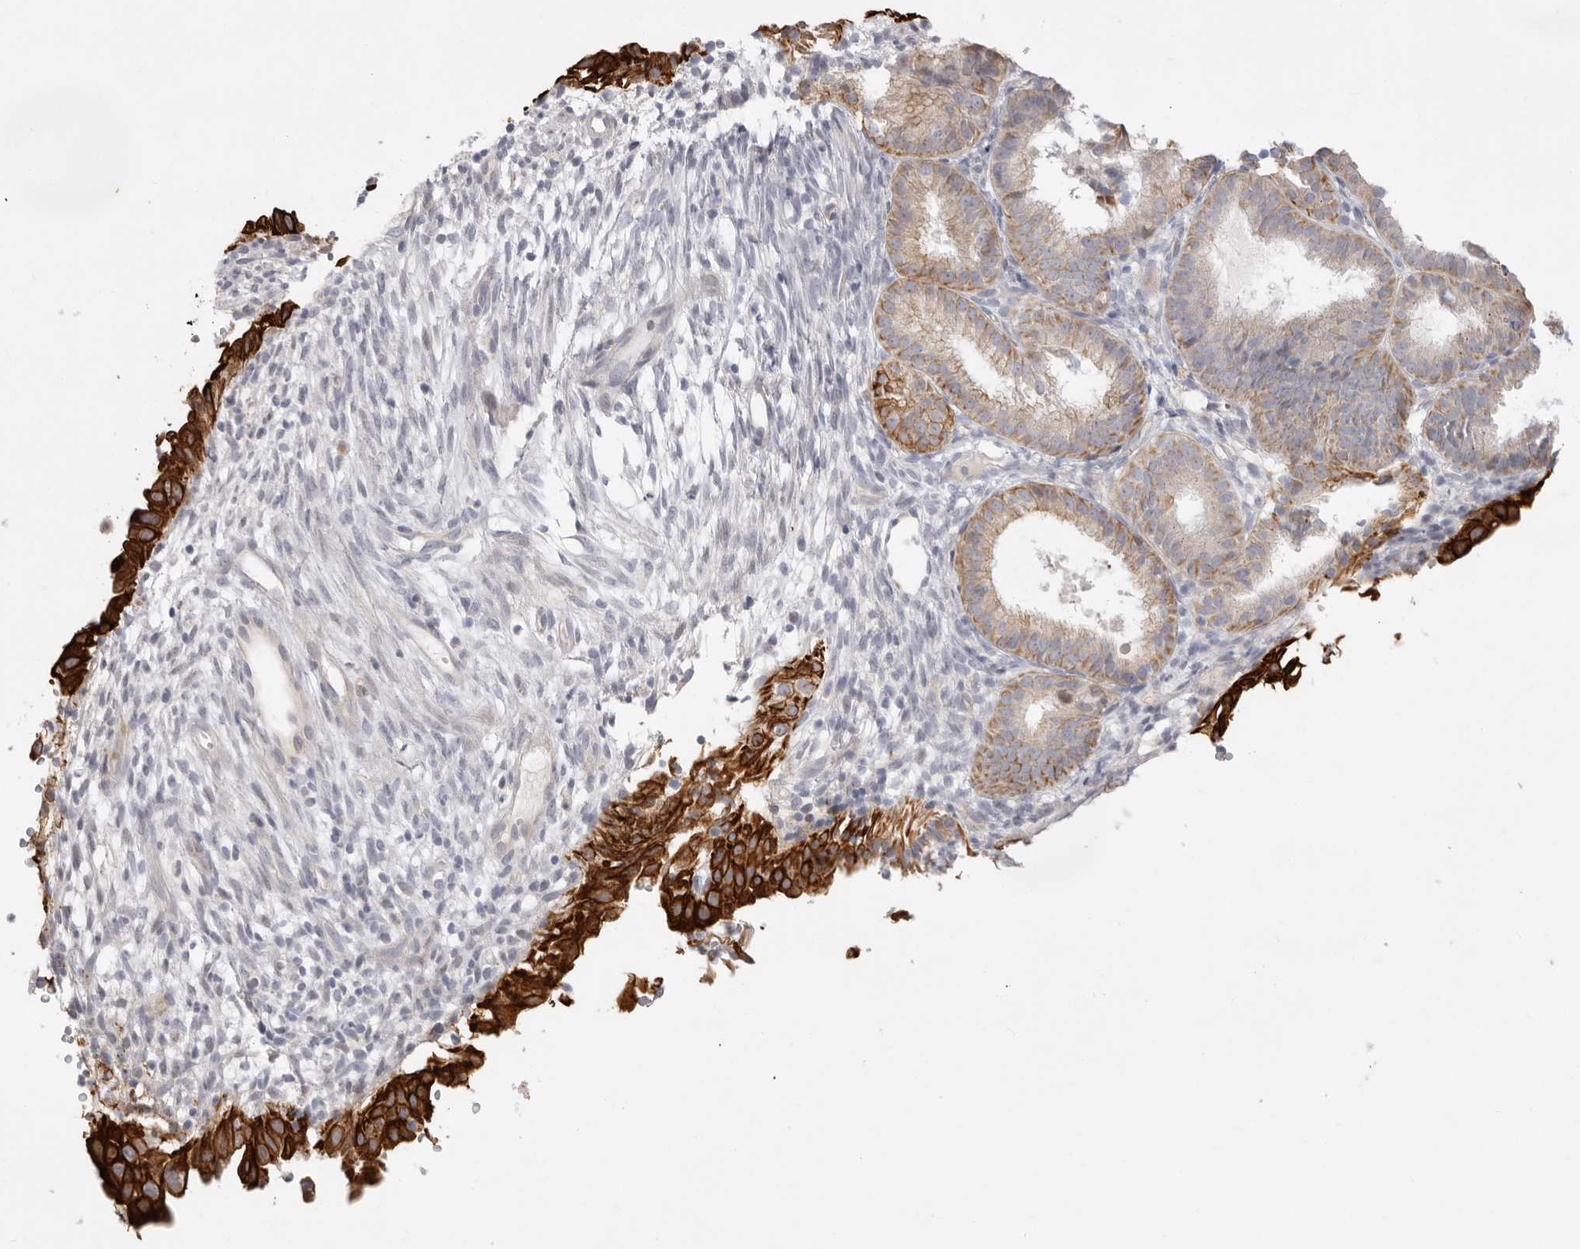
{"staining": {"intensity": "strong", "quantity": "25%-75%", "location": "cytoplasmic/membranous"}, "tissue": "endometrial cancer", "cell_type": "Tumor cells", "image_type": "cancer", "snomed": [{"axis": "morphology", "description": "Adenocarcinoma, NOS"}, {"axis": "topography", "description": "Endometrium"}], "caption": "DAB (3,3'-diaminobenzidine) immunohistochemical staining of human endometrial adenocarcinoma reveals strong cytoplasmic/membranous protein expression in approximately 25%-75% of tumor cells.", "gene": "USH1C", "patient": {"sex": "female", "age": 51}}